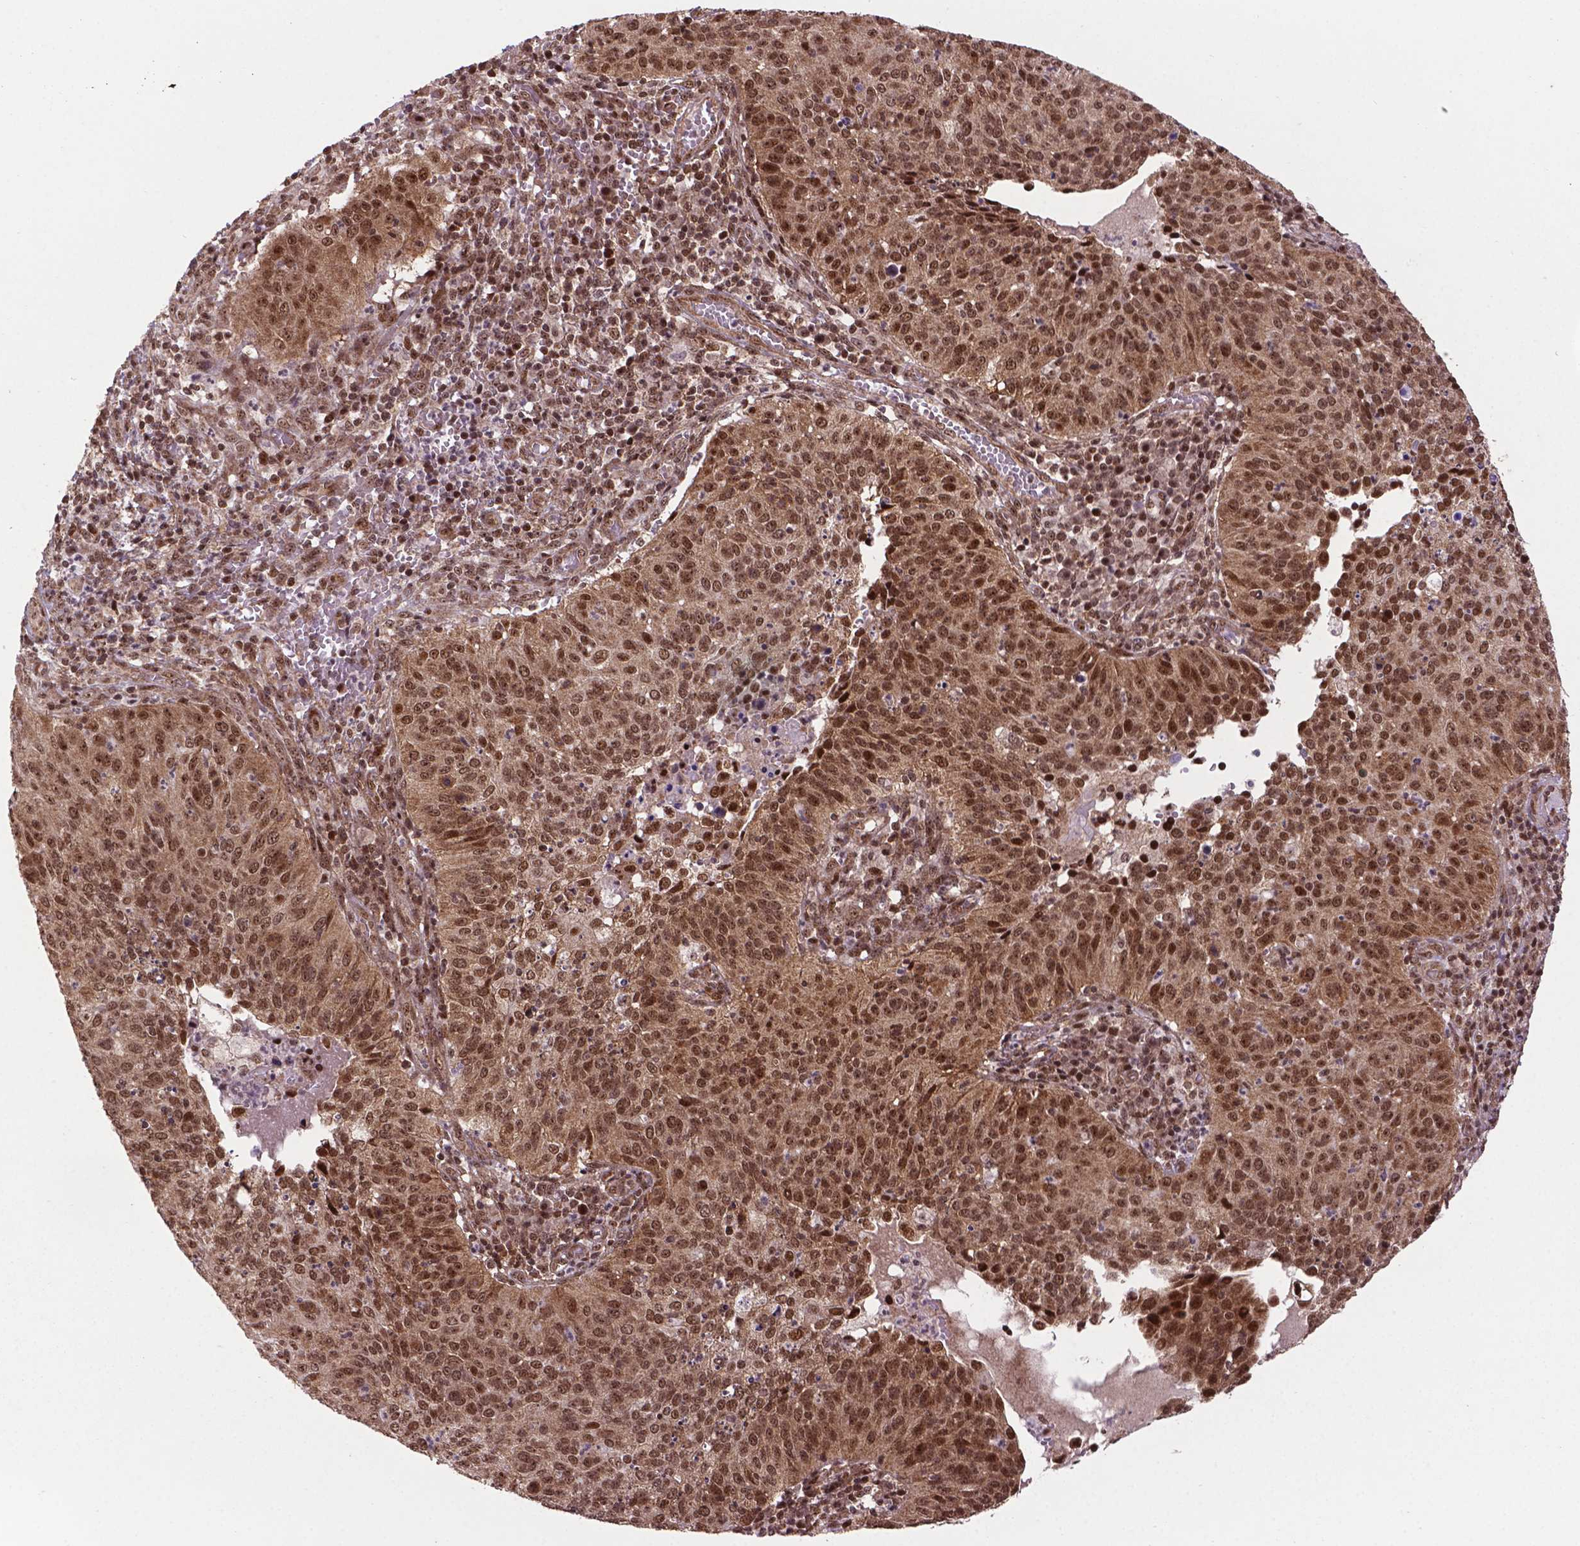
{"staining": {"intensity": "moderate", "quantity": ">75%", "location": "cytoplasmic/membranous,nuclear"}, "tissue": "cervical cancer", "cell_type": "Tumor cells", "image_type": "cancer", "snomed": [{"axis": "morphology", "description": "Squamous cell carcinoma, NOS"}, {"axis": "topography", "description": "Cervix"}], "caption": "A medium amount of moderate cytoplasmic/membranous and nuclear expression is appreciated in approximately >75% of tumor cells in cervical squamous cell carcinoma tissue.", "gene": "CSNK2A1", "patient": {"sex": "female", "age": 39}}